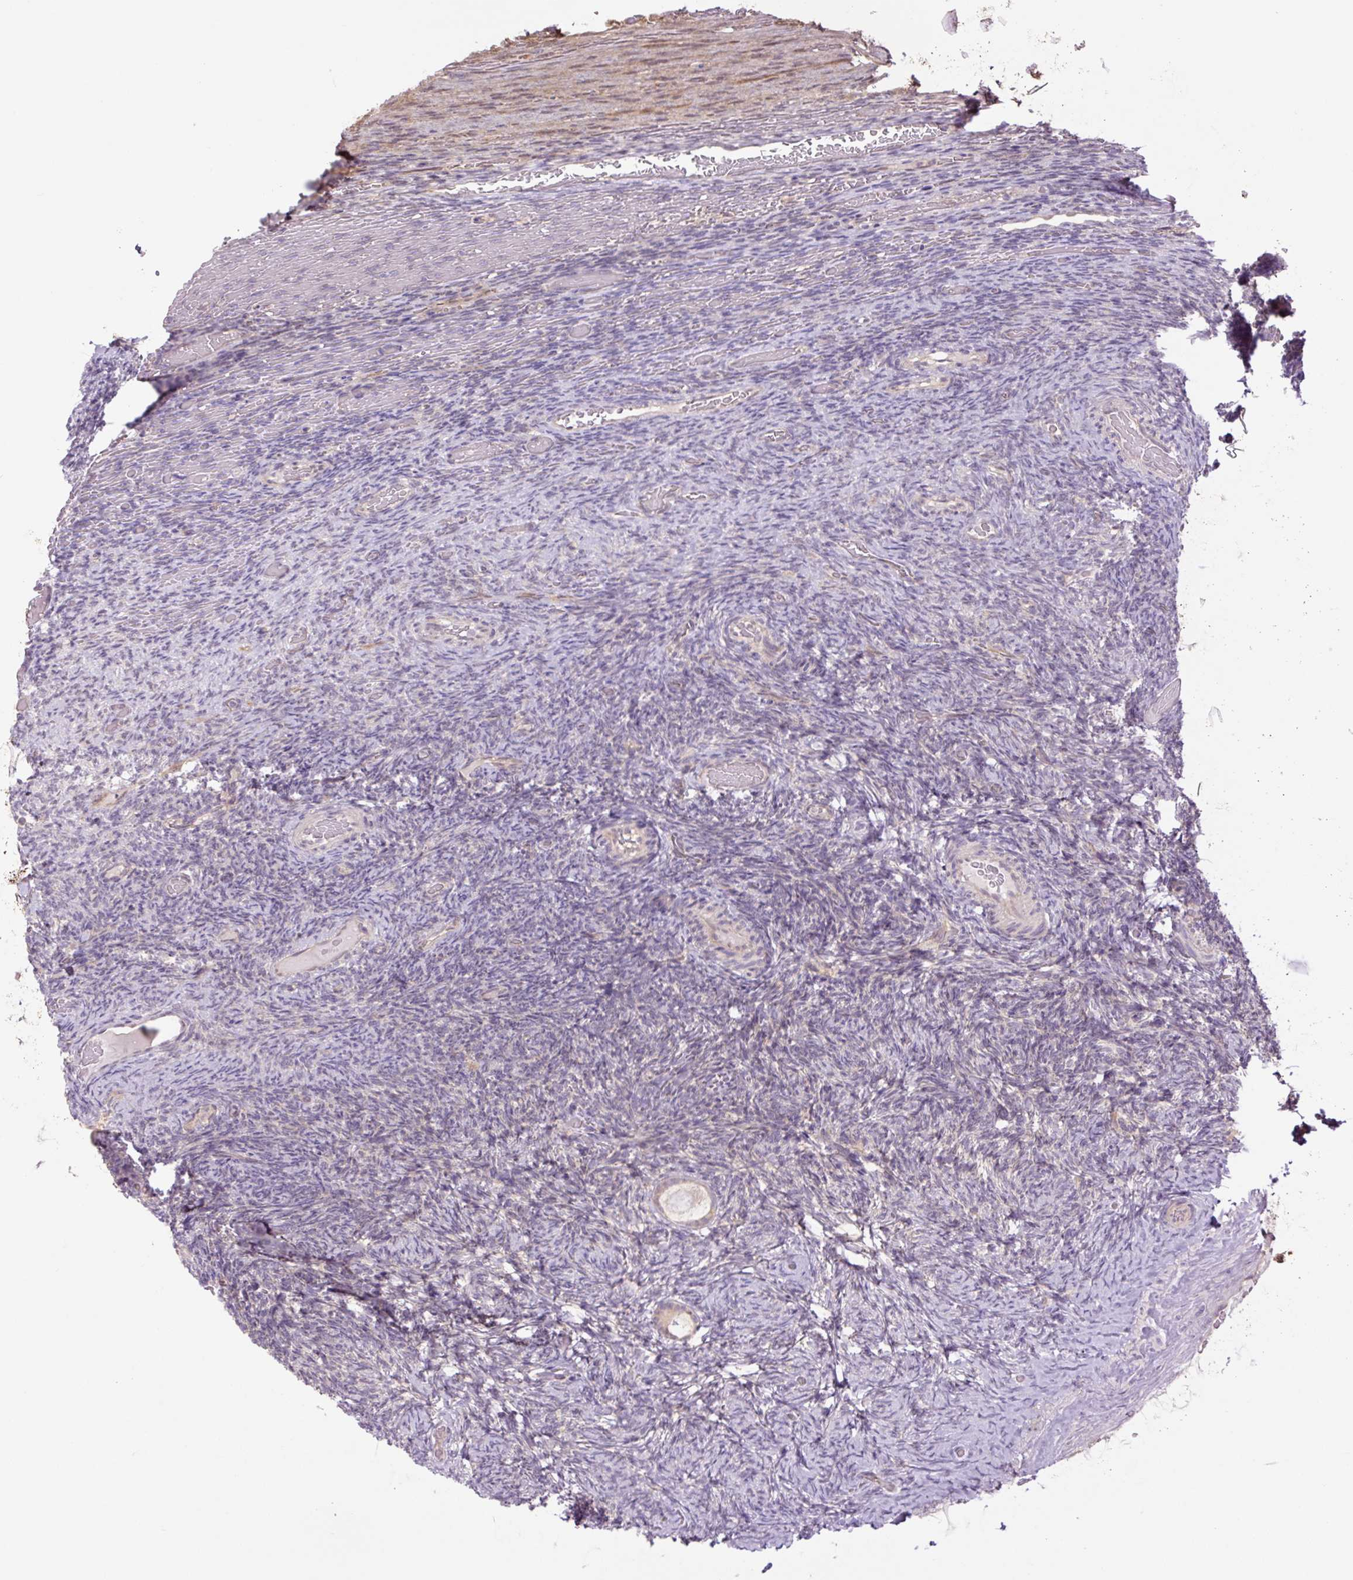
{"staining": {"intensity": "weak", "quantity": ">75%", "location": "cytoplasmic/membranous"}, "tissue": "ovary", "cell_type": "Follicle cells", "image_type": "normal", "snomed": [{"axis": "morphology", "description": "Normal tissue, NOS"}, {"axis": "topography", "description": "Ovary"}], "caption": "Unremarkable ovary demonstrates weak cytoplasmic/membranous staining in approximately >75% of follicle cells.", "gene": "TPT1", "patient": {"sex": "female", "age": 34}}